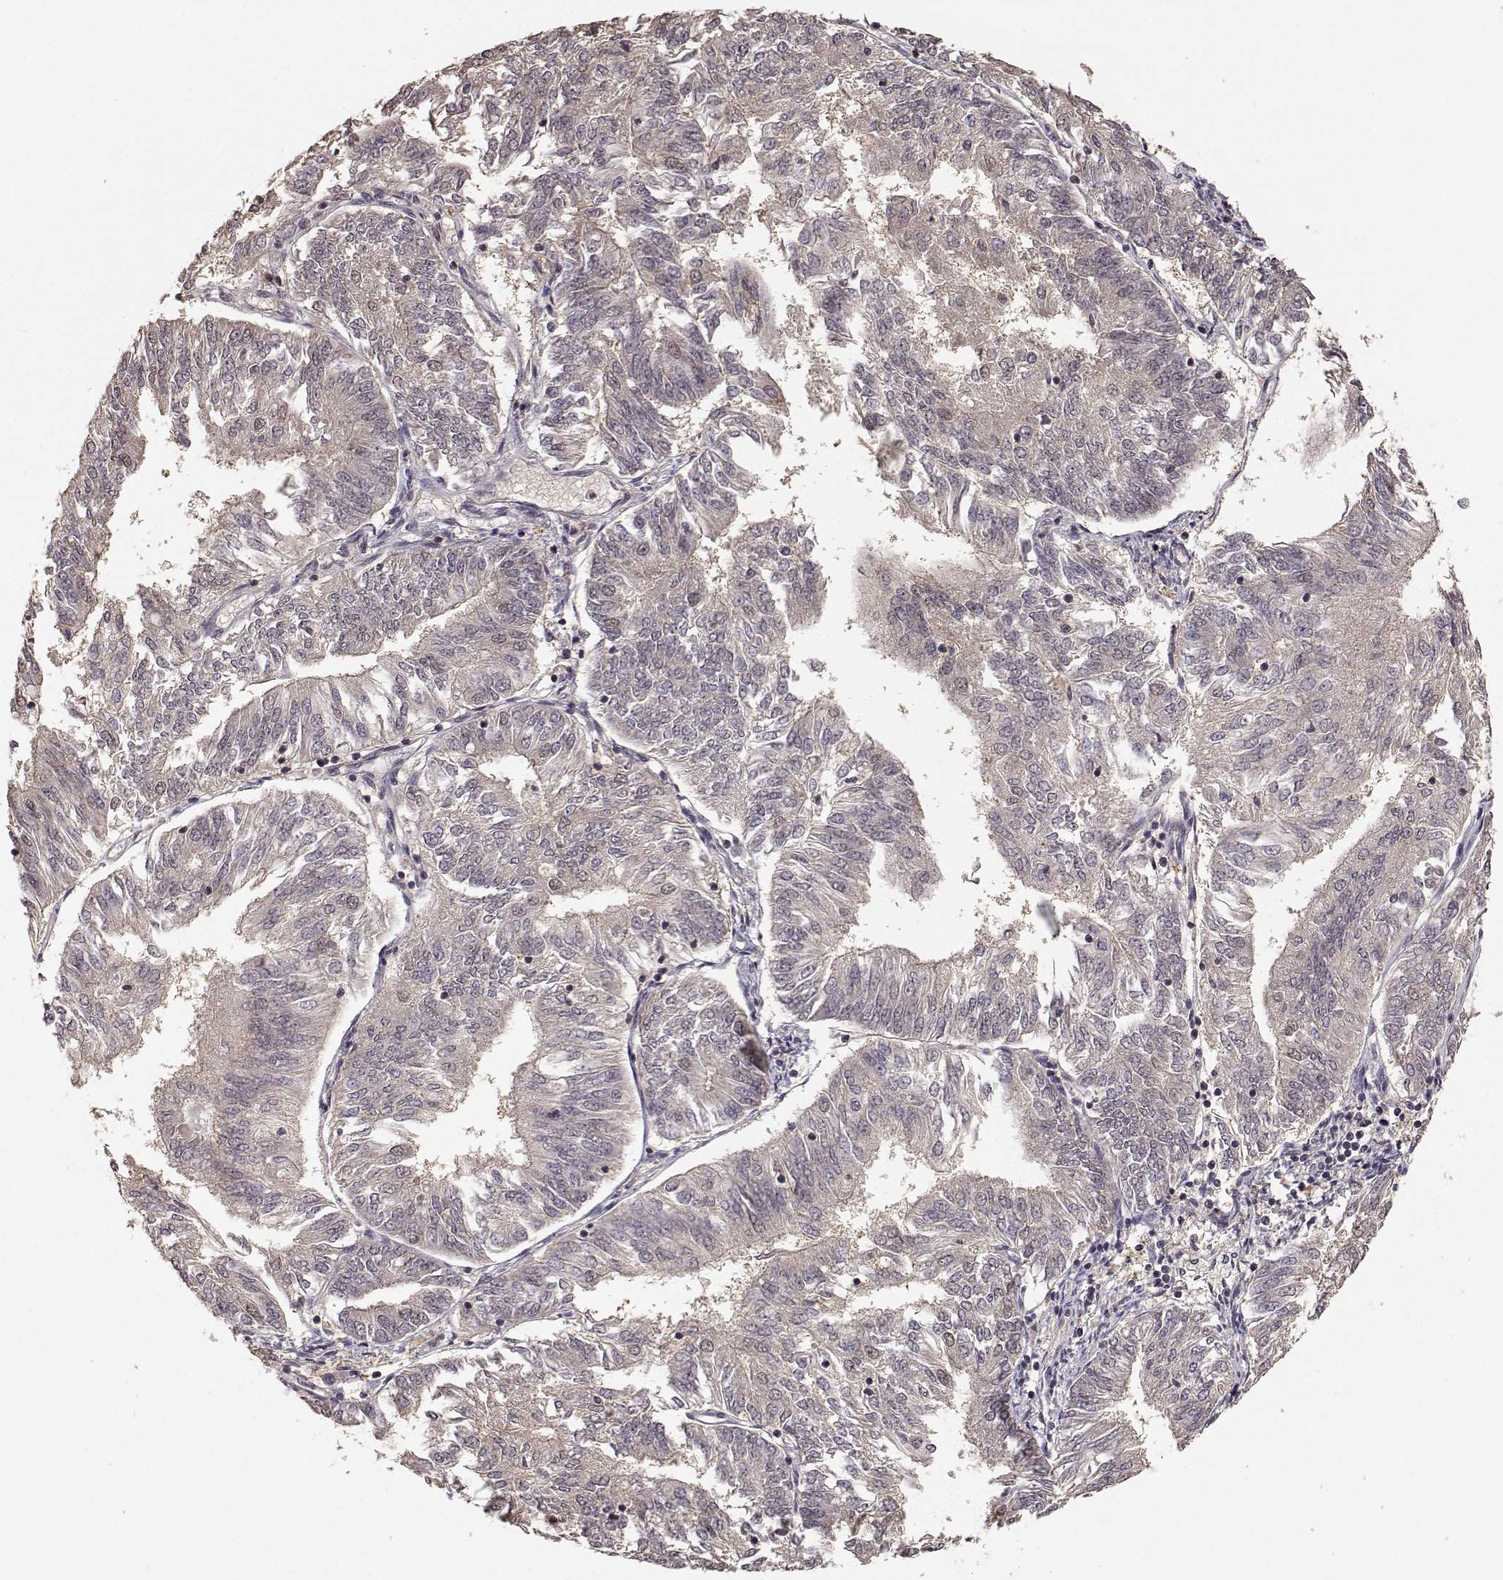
{"staining": {"intensity": "negative", "quantity": "none", "location": "none"}, "tissue": "endometrial cancer", "cell_type": "Tumor cells", "image_type": "cancer", "snomed": [{"axis": "morphology", "description": "Adenocarcinoma, NOS"}, {"axis": "topography", "description": "Endometrium"}], "caption": "Immunohistochemical staining of human endometrial cancer exhibits no significant positivity in tumor cells.", "gene": "PLEKHG3", "patient": {"sex": "female", "age": 58}}